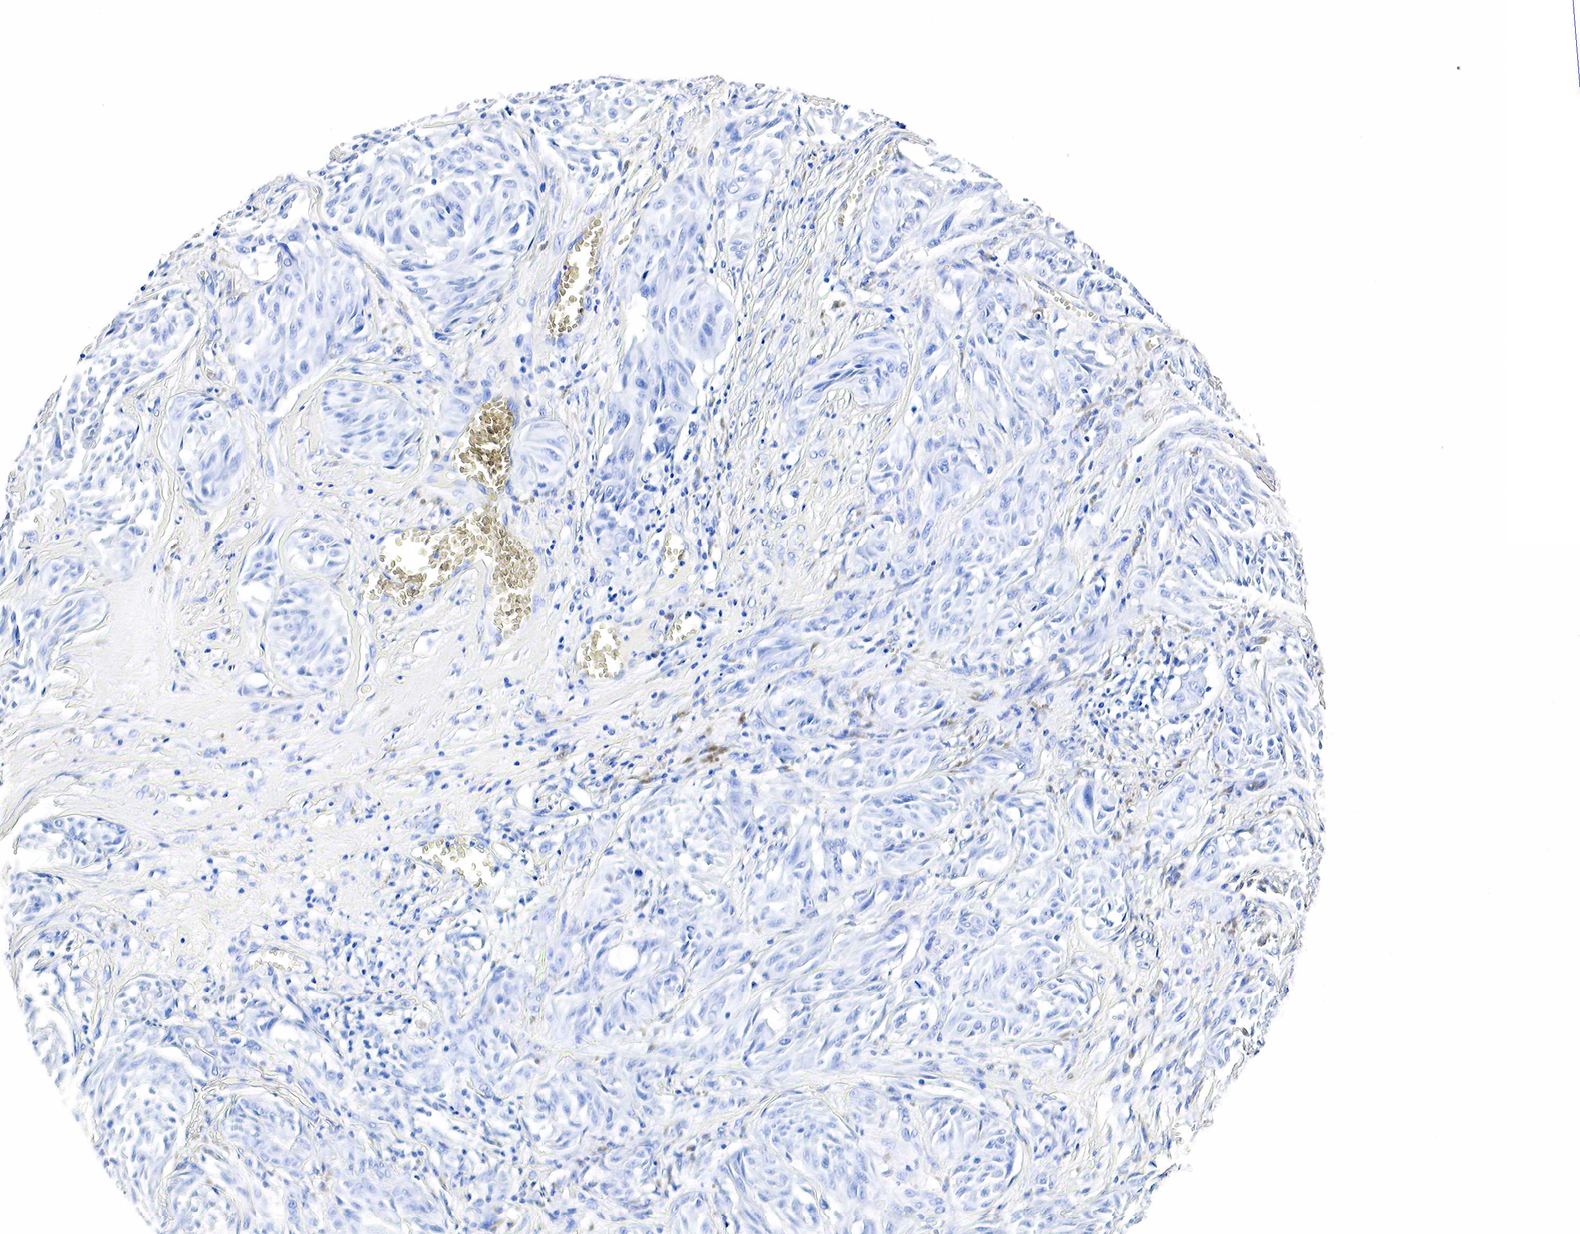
{"staining": {"intensity": "negative", "quantity": "none", "location": "none"}, "tissue": "melanoma", "cell_type": "Tumor cells", "image_type": "cancer", "snomed": [{"axis": "morphology", "description": "Malignant melanoma, NOS"}, {"axis": "topography", "description": "Skin"}], "caption": "This is an immunohistochemistry image of human malignant melanoma. There is no expression in tumor cells.", "gene": "ACP3", "patient": {"sex": "male", "age": 54}}